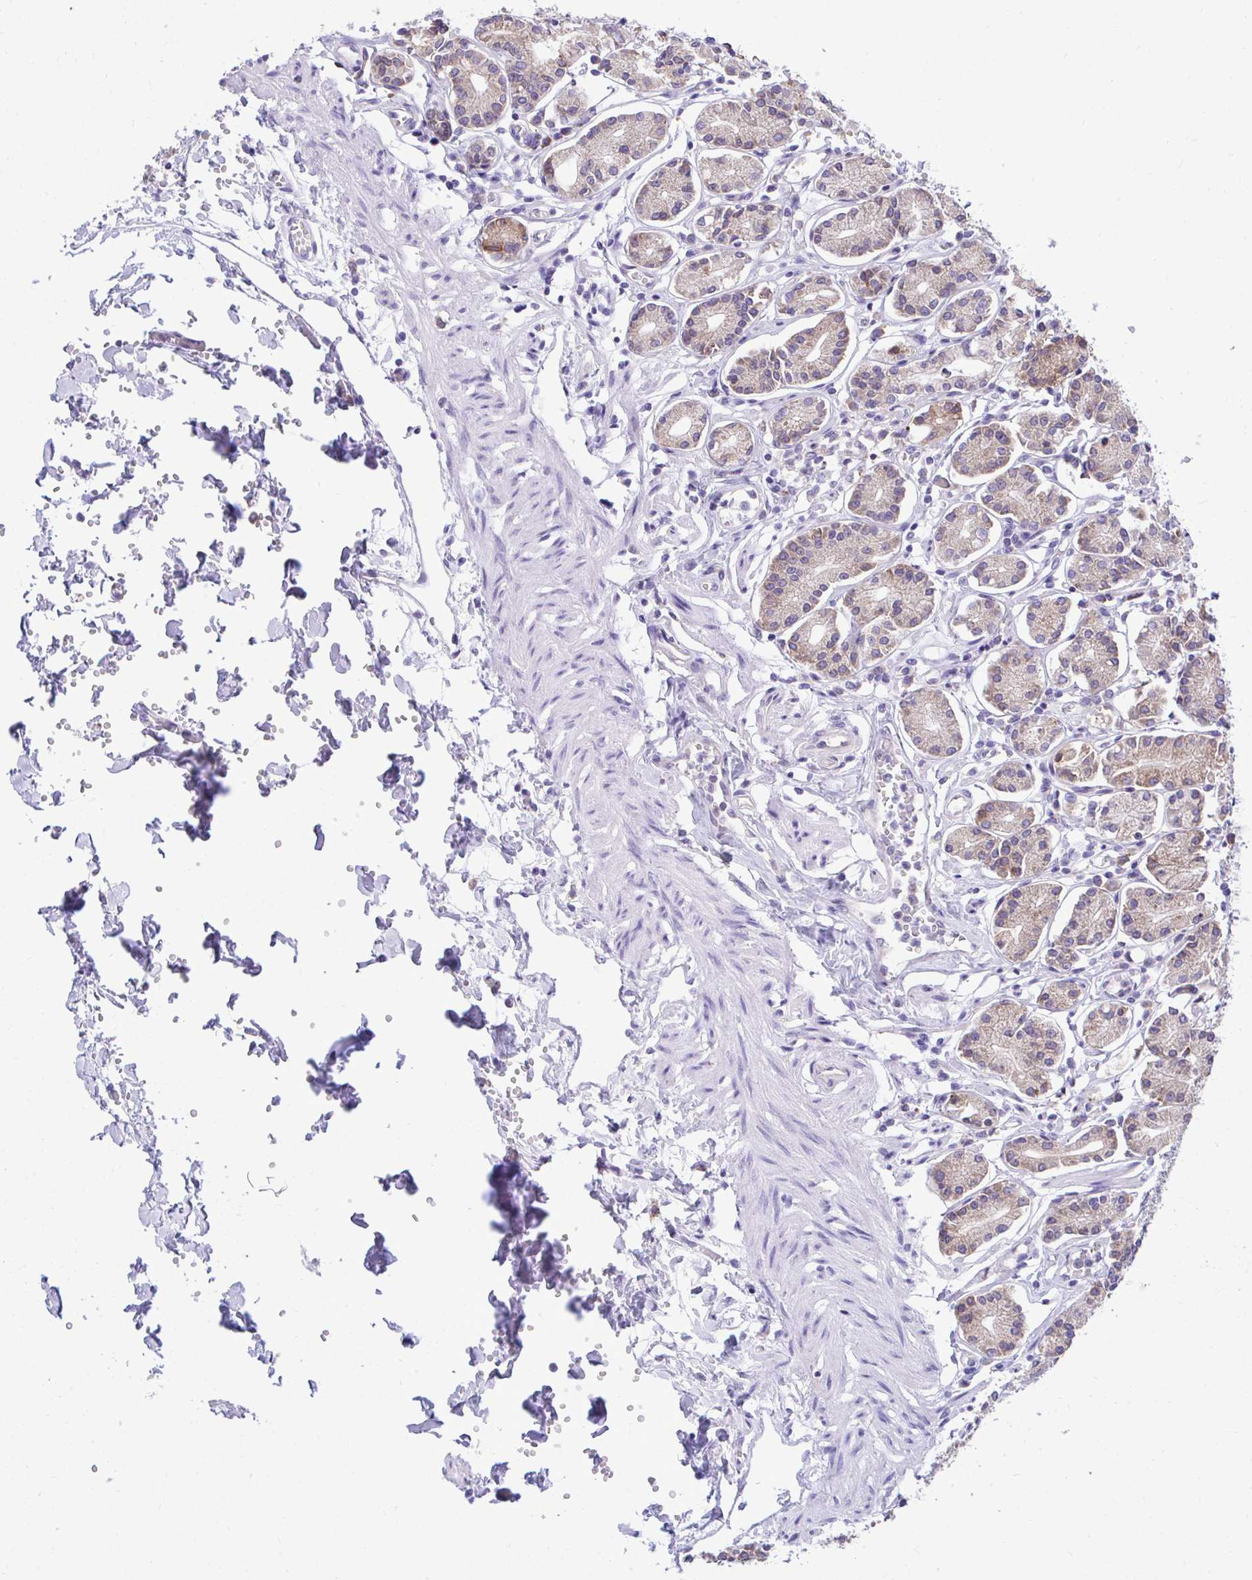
{"staining": {"intensity": "weak", "quantity": "25%-75%", "location": "cytoplasmic/membranous"}, "tissue": "stomach", "cell_type": "Glandular cells", "image_type": "normal", "snomed": [{"axis": "morphology", "description": "Normal tissue, NOS"}, {"axis": "topography", "description": "Stomach"}], "caption": "Approximately 25%-75% of glandular cells in normal stomach reveal weak cytoplasmic/membranous protein expression as visualized by brown immunohistochemical staining.", "gene": "PIGK", "patient": {"sex": "female", "age": 62}}